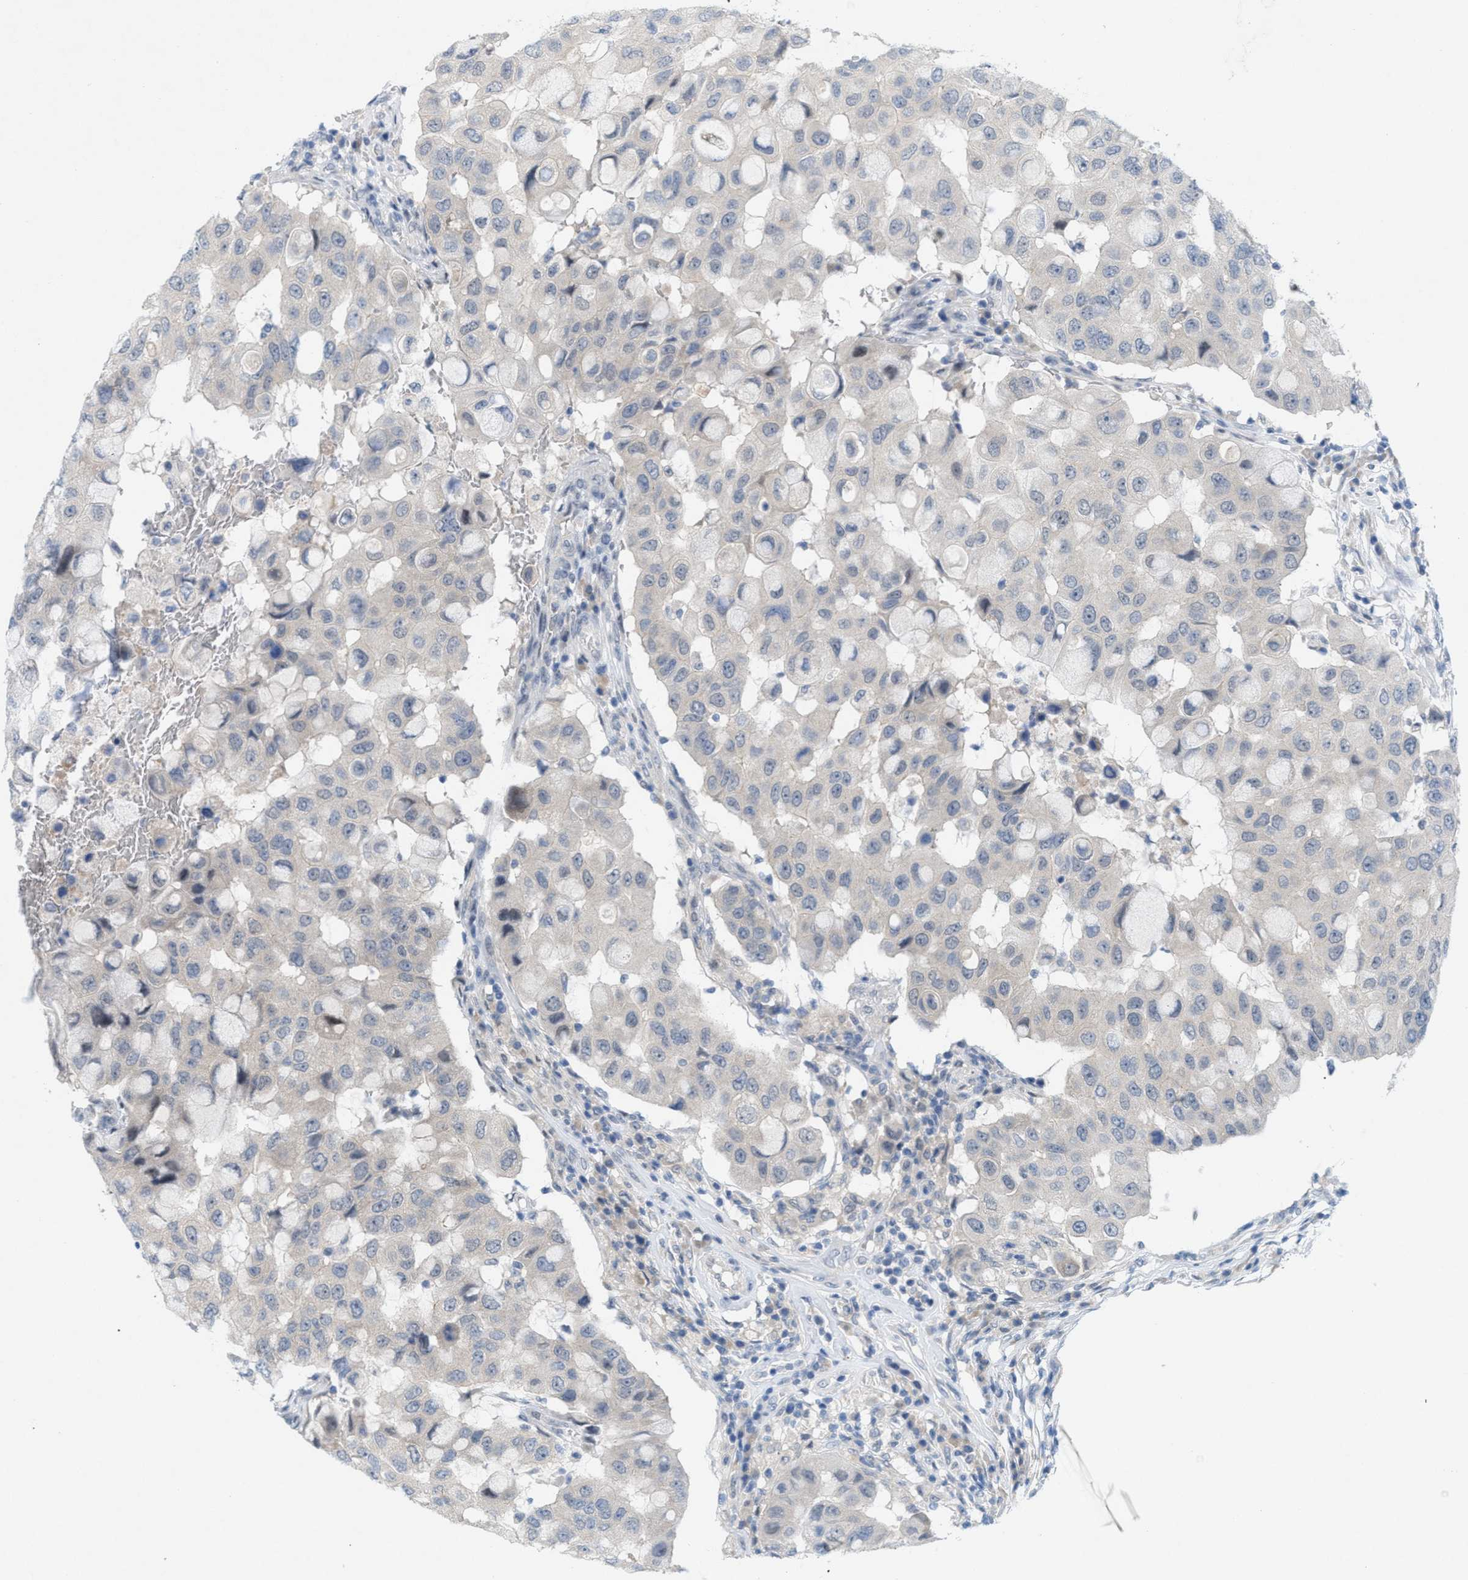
{"staining": {"intensity": "negative", "quantity": "none", "location": "none"}, "tissue": "breast cancer", "cell_type": "Tumor cells", "image_type": "cancer", "snomed": [{"axis": "morphology", "description": "Duct carcinoma"}, {"axis": "topography", "description": "Breast"}], "caption": "Tumor cells show no significant protein positivity in intraductal carcinoma (breast). (Brightfield microscopy of DAB immunohistochemistry (IHC) at high magnification).", "gene": "WIPI2", "patient": {"sex": "female", "age": 27}}